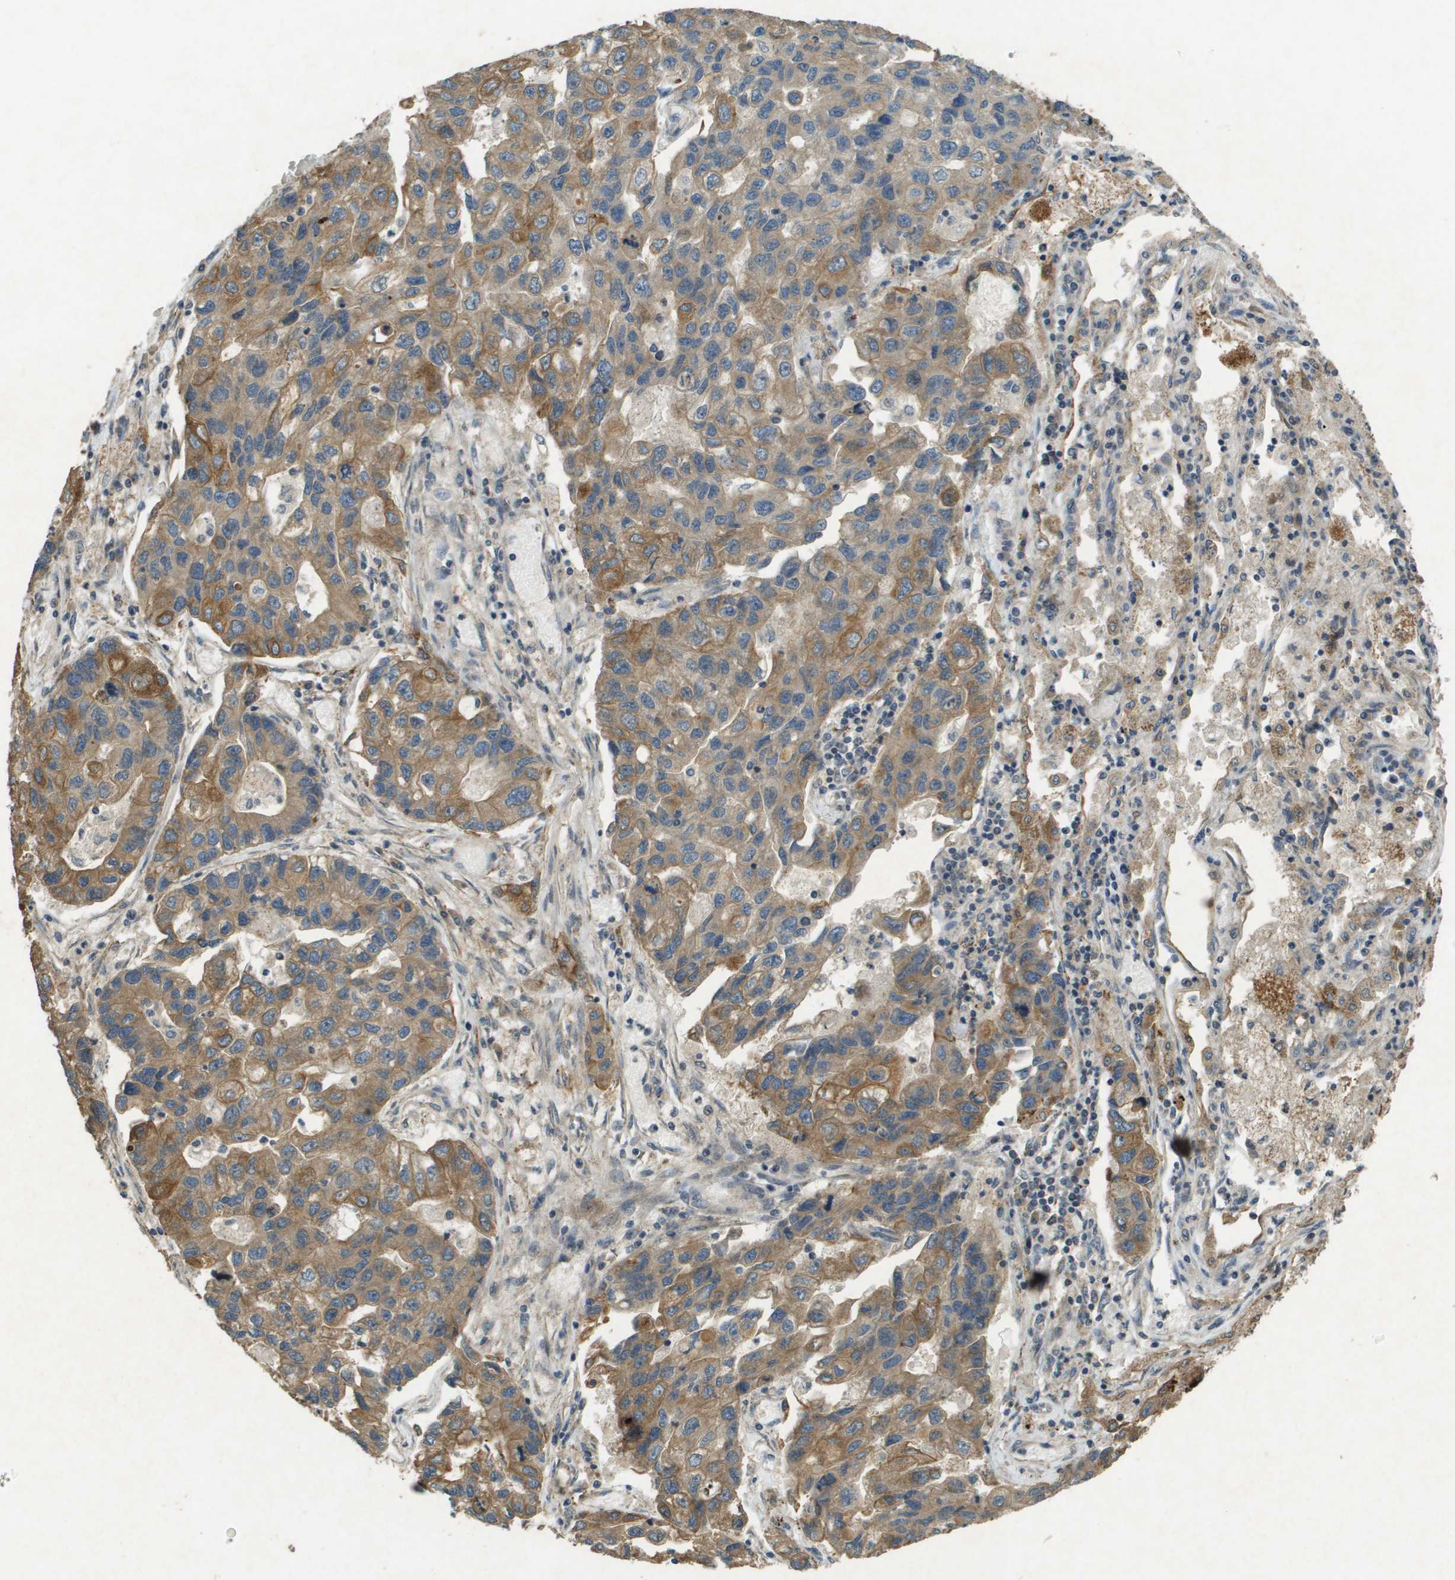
{"staining": {"intensity": "moderate", "quantity": ">75%", "location": "cytoplasmic/membranous"}, "tissue": "lung cancer", "cell_type": "Tumor cells", "image_type": "cancer", "snomed": [{"axis": "morphology", "description": "Adenocarcinoma, NOS"}, {"axis": "topography", "description": "Lung"}], "caption": "A high-resolution histopathology image shows immunohistochemistry (IHC) staining of lung cancer (adenocarcinoma), which shows moderate cytoplasmic/membranous staining in about >75% of tumor cells. (DAB IHC, brown staining for protein, blue staining for nuclei).", "gene": "CDKN2C", "patient": {"sex": "female", "age": 51}}